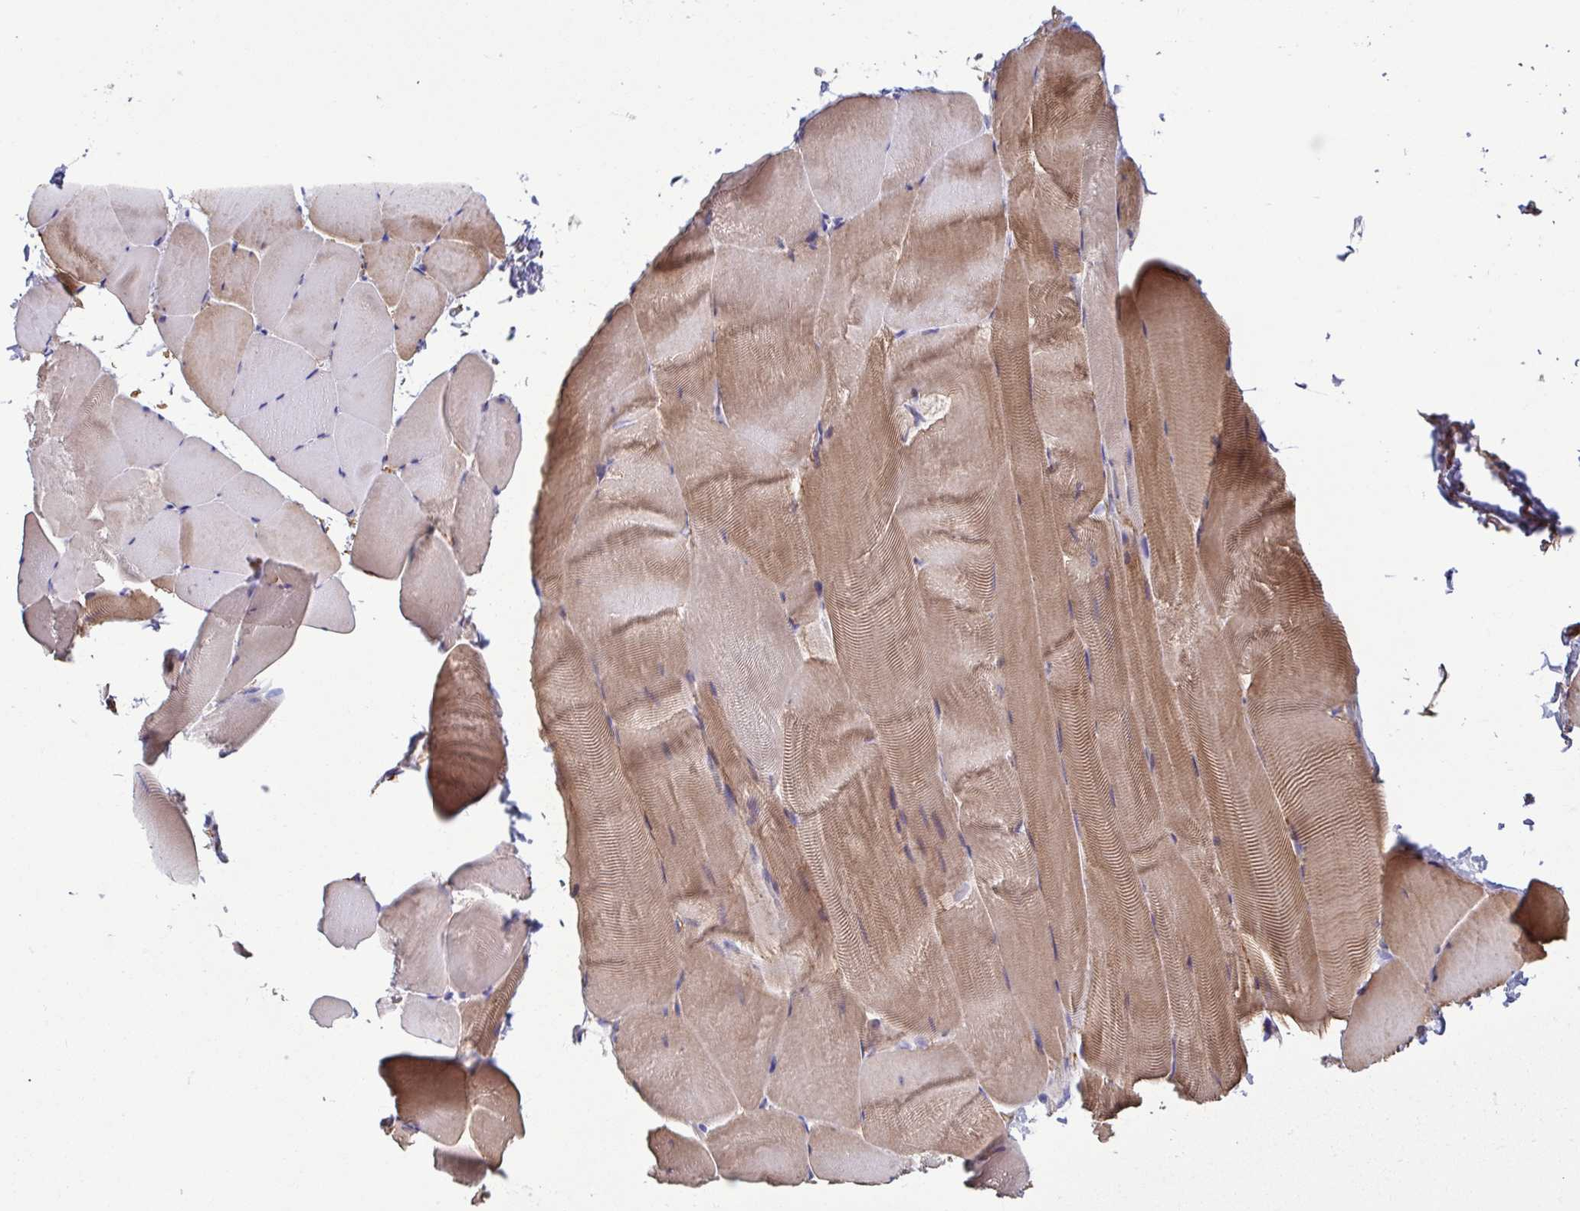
{"staining": {"intensity": "moderate", "quantity": "25%-75%", "location": "cytoplasmic/membranous"}, "tissue": "skeletal muscle", "cell_type": "Myocytes", "image_type": "normal", "snomed": [{"axis": "morphology", "description": "Normal tissue, NOS"}, {"axis": "topography", "description": "Skeletal muscle"}], "caption": "DAB immunohistochemical staining of unremarkable human skeletal muscle reveals moderate cytoplasmic/membranous protein expression in approximately 25%-75% of myocytes.", "gene": "PERM1", "patient": {"sex": "female", "age": 64}}